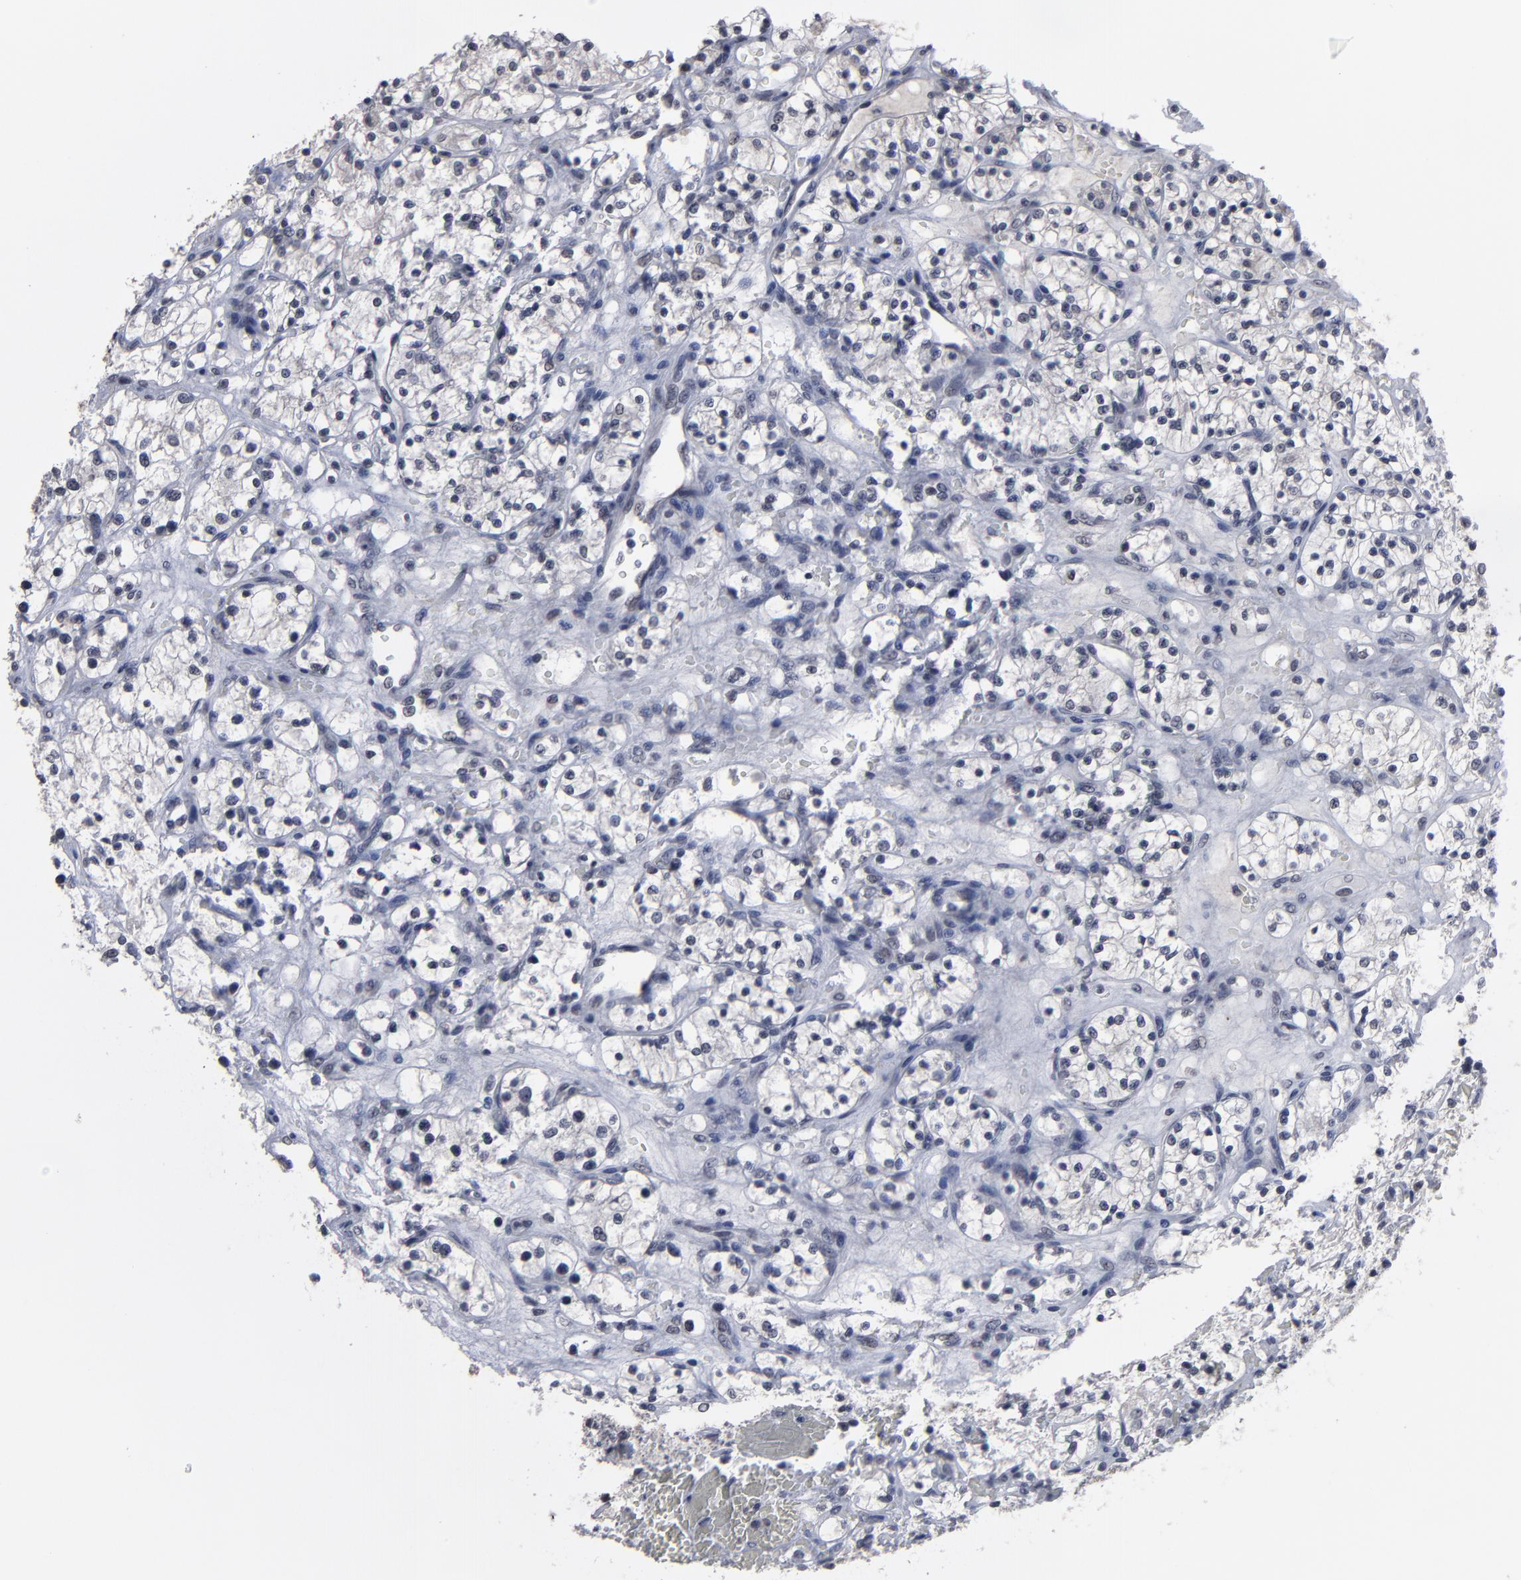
{"staining": {"intensity": "negative", "quantity": "none", "location": "none"}, "tissue": "renal cancer", "cell_type": "Tumor cells", "image_type": "cancer", "snomed": [{"axis": "morphology", "description": "Adenocarcinoma, NOS"}, {"axis": "topography", "description": "Kidney"}], "caption": "IHC photomicrograph of renal adenocarcinoma stained for a protein (brown), which demonstrates no expression in tumor cells.", "gene": "SSRP1", "patient": {"sex": "female", "age": 60}}